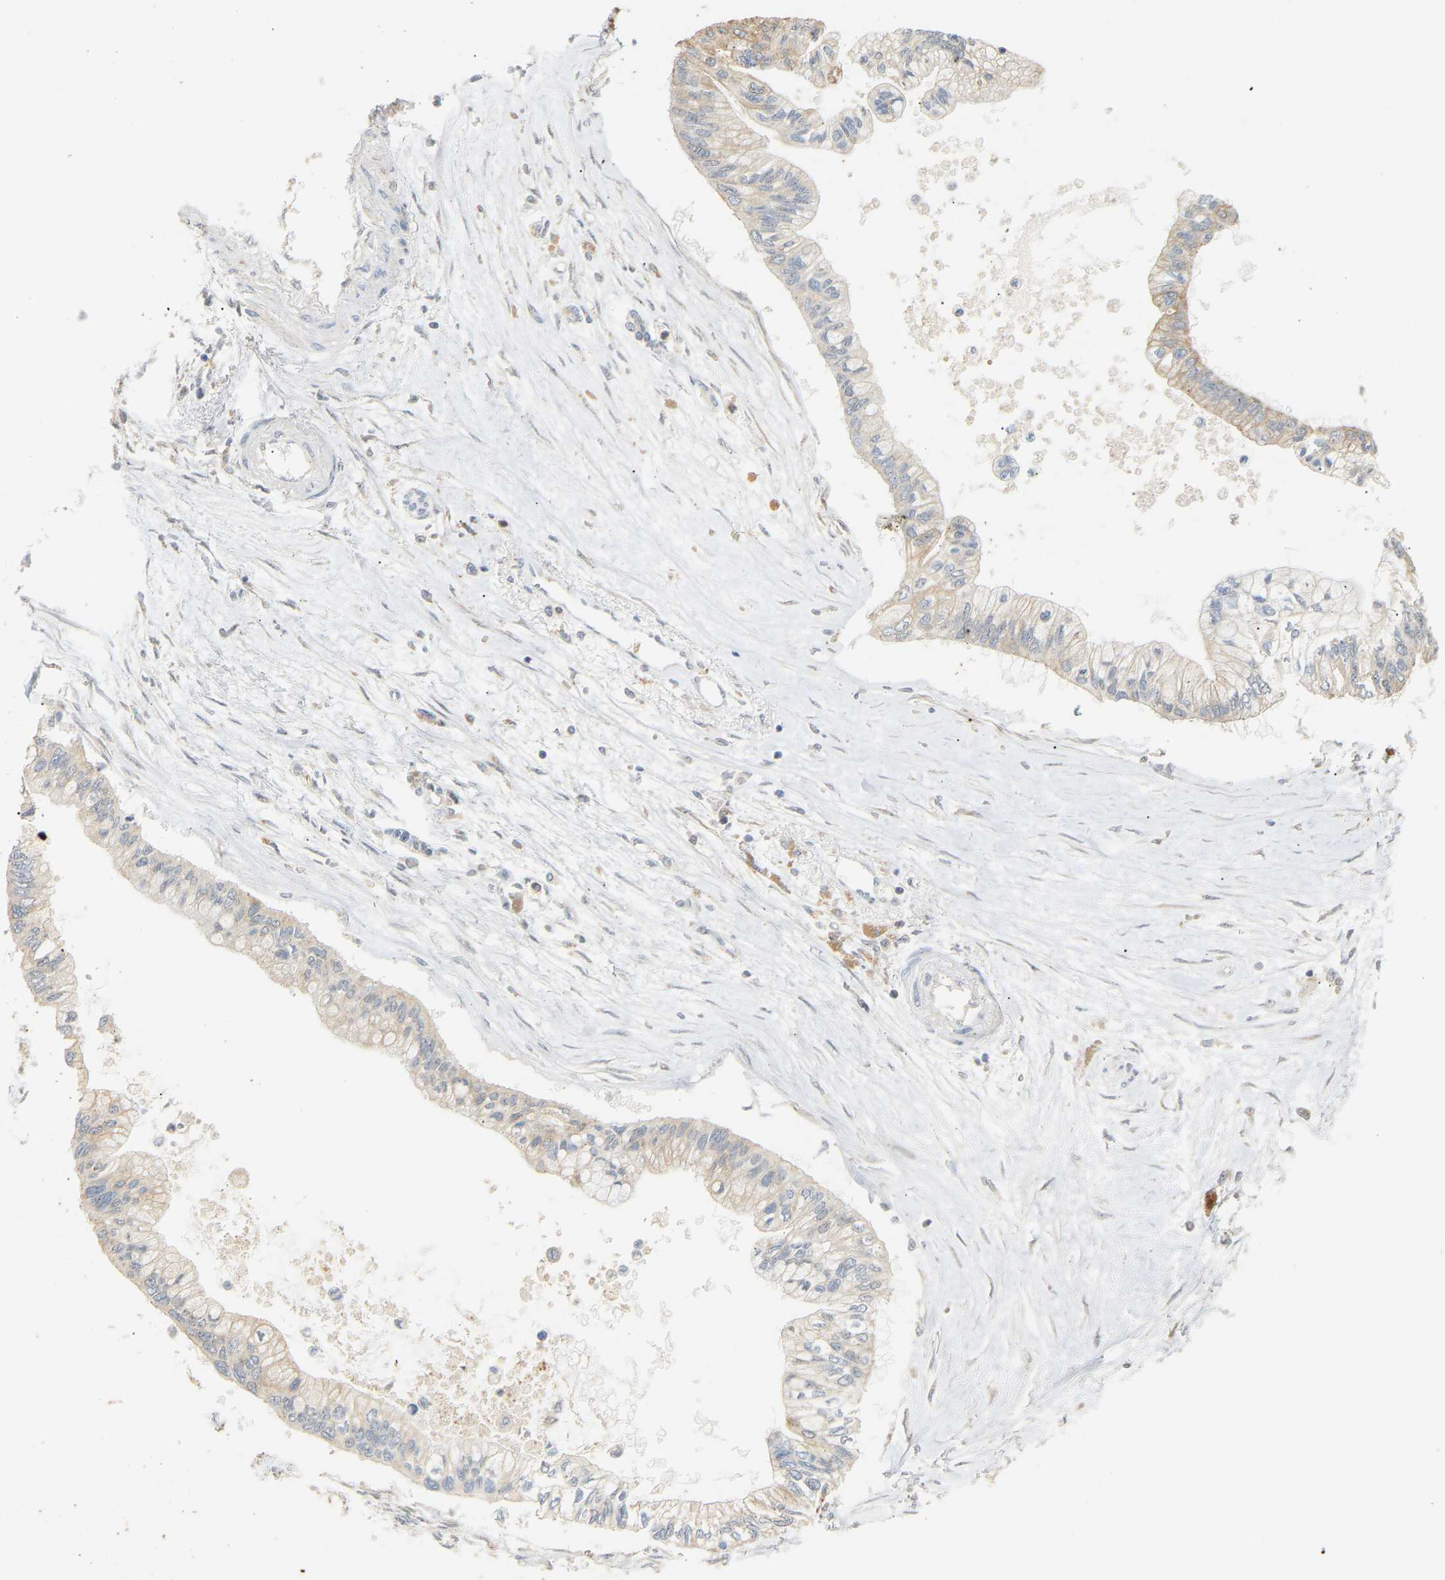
{"staining": {"intensity": "negative", "quantity": "none", "location": "none"}, "tissue": "pancreatic cancer", "cell_type": "Tumor cells", "image_type": "cancer", "snomed": [{"axis": "morphology", "description": "Adenocarcinoma, NOS"}, {"axis": "topography", "description": "Pancreas"}], "caption": "The micrograph displays no staining of tumor cells in adenocarcinoma (pancreatic).", "gene": "PTPN4", "patient": {"sex": "female", "age": 77}}